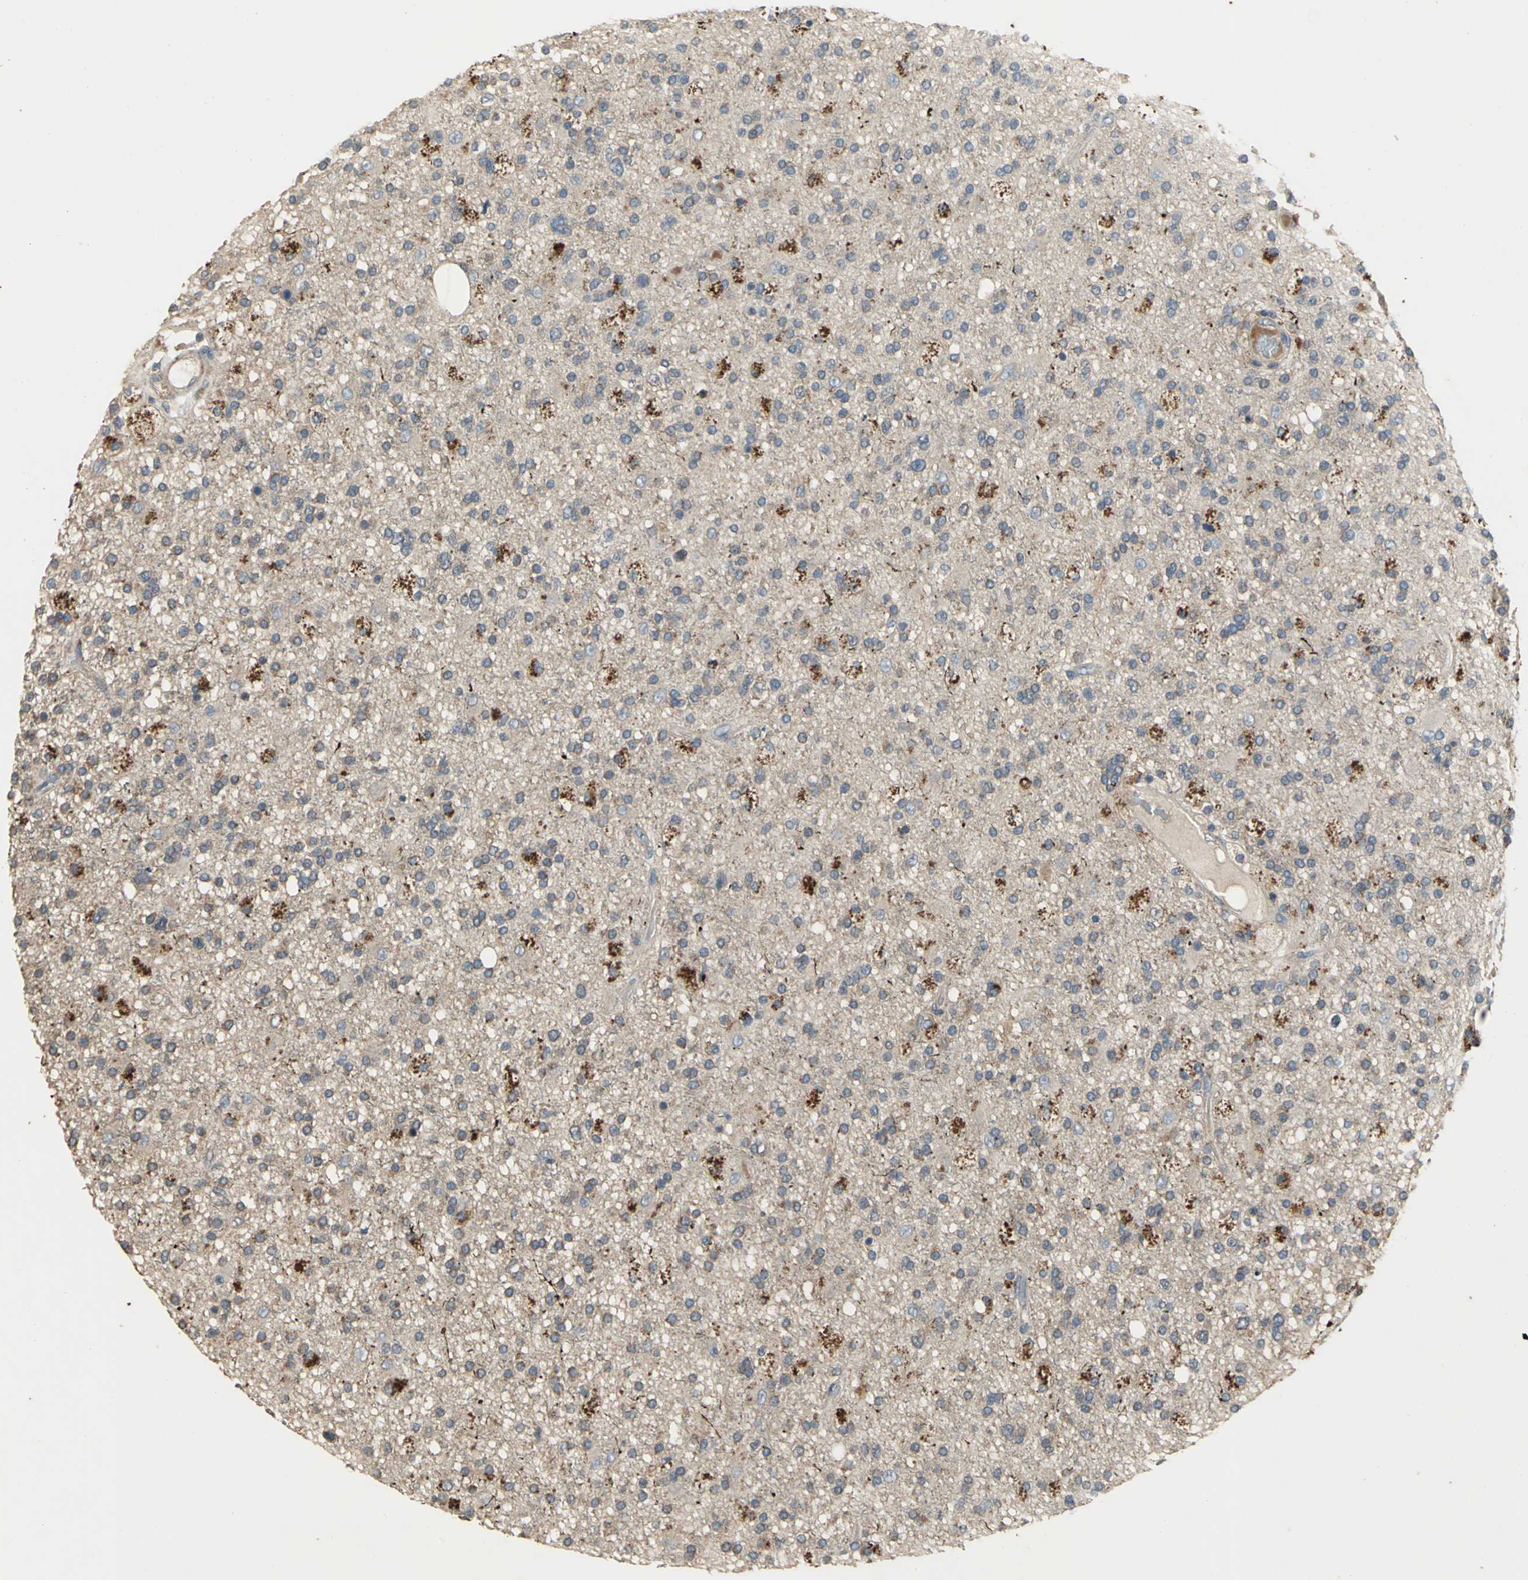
{"staining": {"intensity": "weak", "quantity": ">75%", "location": "cytoplasmic/membranous"}, "tissue": "glioma", "cell_type": "Tumor cells", "image_type": "cancer", "snomed": [{"axis": "morphology", "description": "Glioma, malignant, High grade"}, {"axis": "topography", "description": "Brain"}], "caption": "IHC micrograph of neoplastic tissue: high-grade glioma (malignant) stained using immunohistochemistry demonstrates low levels of weak protein expression localized specifically in the cytoplasmic/membranous of tumor cells, appearing as a cytoplasmic/membranous brown color.", "gene": "MET", "patient": {"sex": "male", "age": 33}}